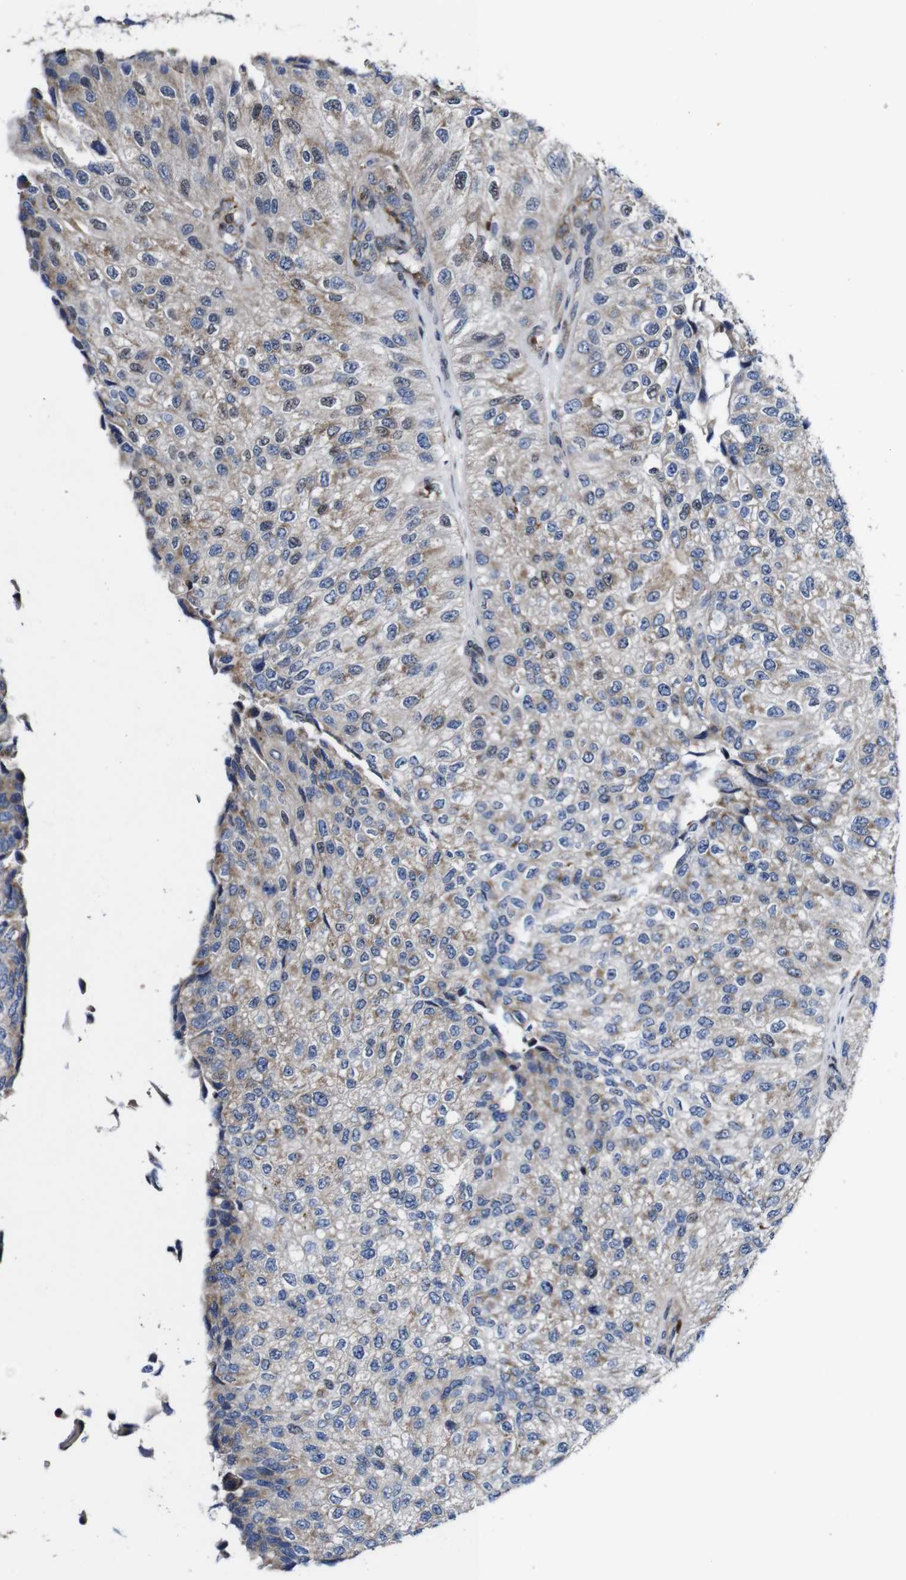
{"staining": {"intensity": "negative", "quantity": "none", "location": "none"}, "tissue": "urothelial cancer", "cell_type": "Tumor cells", "image_type": "cancer", "snomed": [{"axis": "morphology", "description": "Urothelial carcinoma, High grade"}, {"axis": "topography", "description": "Kidney"}, {"axis": "topography", "description": "Urinary bladder"}], "caption": "Human urothelial cancer stained for a protein using IHC displays no positivity in tumor cells.", "gene": "JAK2", "patient": {"sex": "male", "age": 77}}